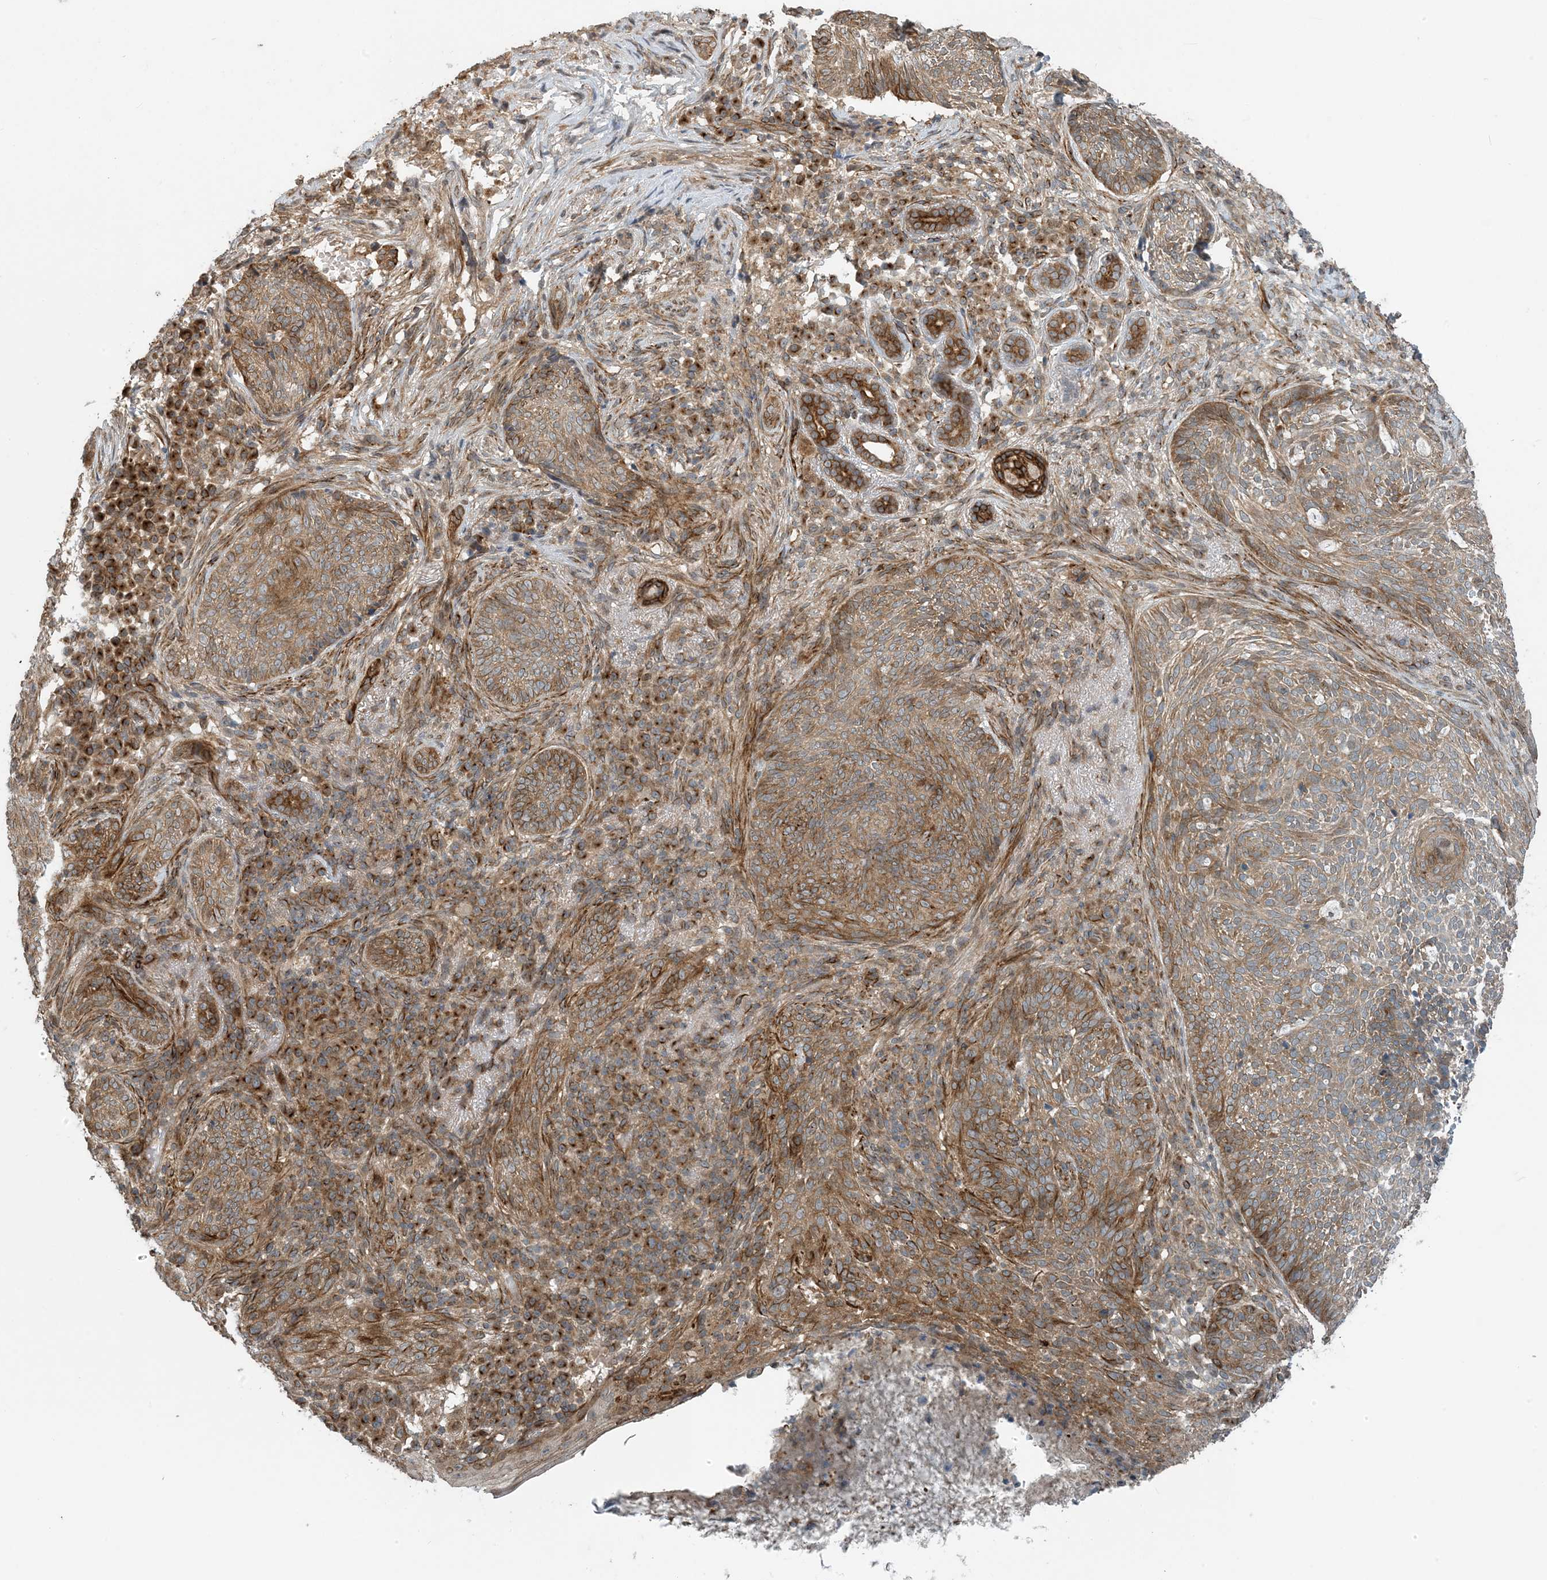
{"staining": {"intensity": "moderate", "quantity": "25%-75%", "location": "cytoplasmic/membranous"}, "tissue": "skin cancer", "cell_type": "Tumor cells", "image_type": "cancer", "snomed": [{"axis": "morphology", "description": "Basal cell carcinoma"}, {"axis": "topography", "description": "Skin"}], "caption": "Brown immunohistochemical staining in human skin cancer reveals moderate cytoplasmic/membranous staining in about 25%-75% of tumor cells.", "gene": "ZBTB3", "patient": {"sex": "male", "age": 85}}